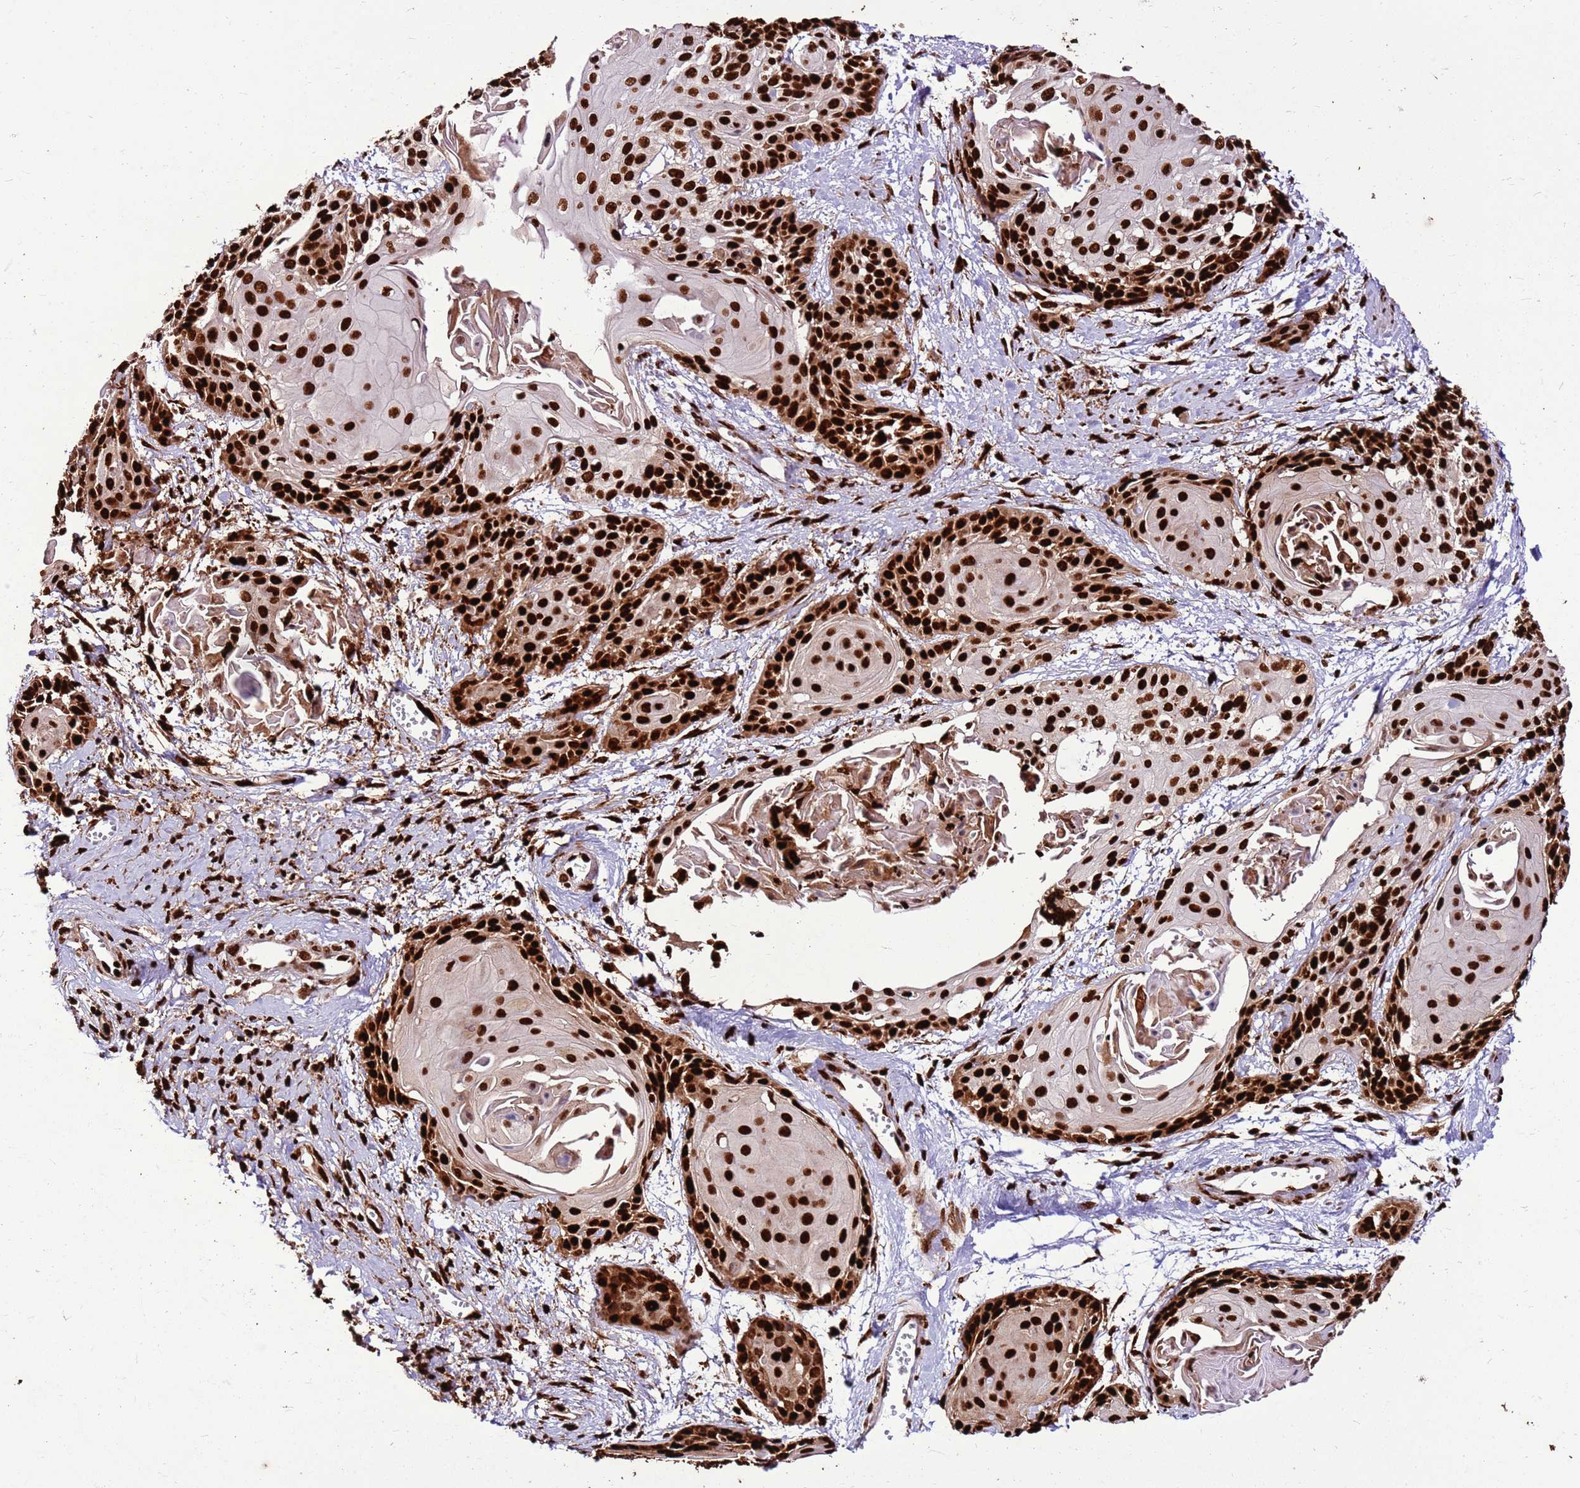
{"staining": {"intensity": "strong", "quantity": ">75%", "location": "nuclear"}, "tissue": "cervical cancer", "cell_type": "Tumor cells", "image_type": "cancer", "snomed": [{"axis": "morphology", "description": "Squamous cell carcinoma, NOS"}, {"axis": "topography", "description": "Cervix"}], "caption": "This histopathology image reveals immunohistochemistry (IHC) staining of human squamous cell carcinoma (cervical), with high strong nuclear expression in approximately >75% of tumor cells.", "gene": "HNRNPAB", "patient": {"sex": "female", "age": 57}}